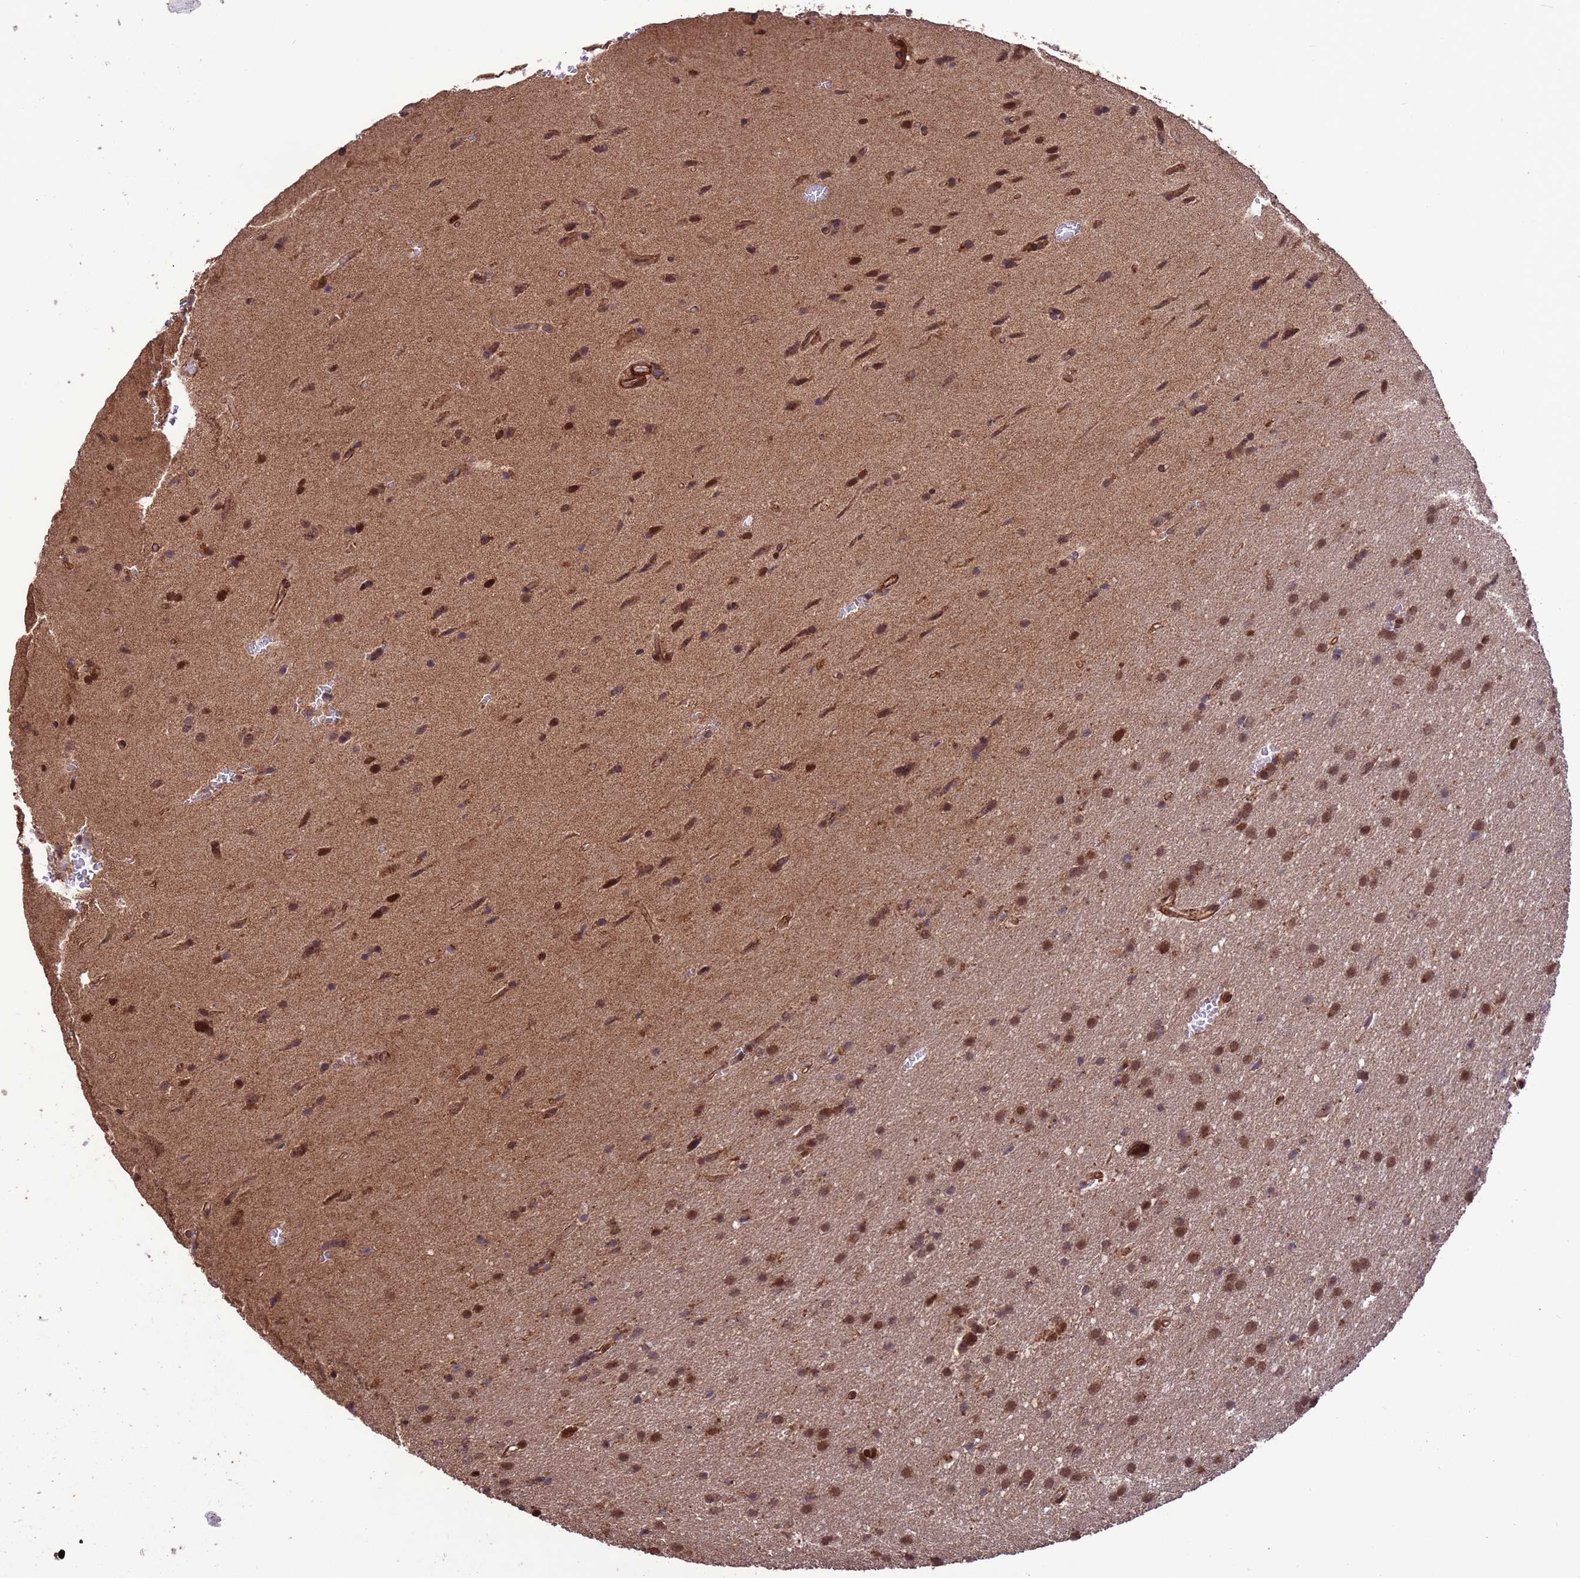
{"staining": {"intensity": "moderate", "quantity": ">75%", "location": "nuclear"}, "tissue": "glioma", "cell_type": "Tumor cells", "image_type": "cancer", "snomed": [{"axis": "morphology", "description": "Glioma, malignant, High grade"}, {"axis": "topography", "description": "Cerebral cortex"}], "caption": "Malignant glioma (high-grade) tissue shows moderate nuclear expression in about >75% of tumor cells, visualized by immunohistochemistry.", "gene": "VSTM4", "patient": {"sex": "female", "age": 36}}